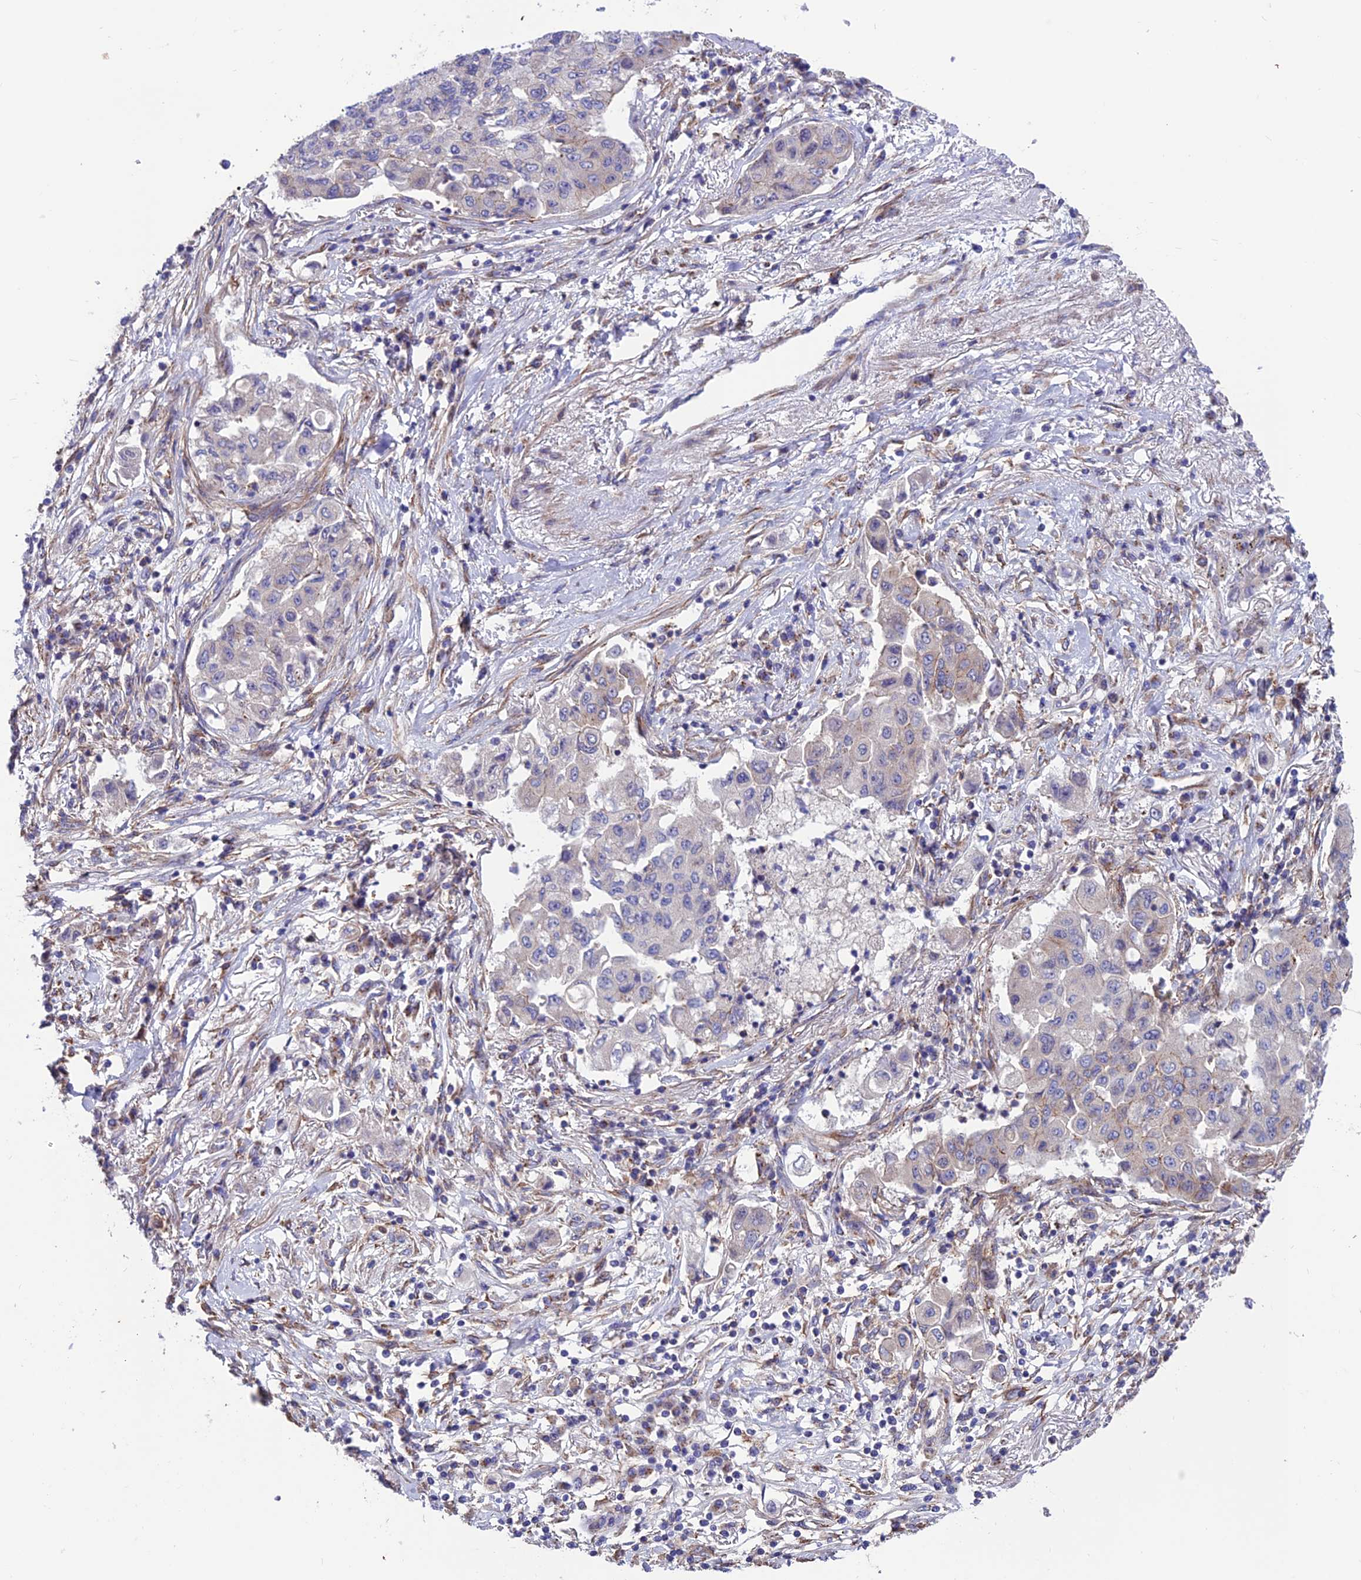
{"staining": {"intensity": "negative", "quantity": "none", "location": "none"}, "tissue": "lung cancer", "cell_type": "Tumor cells", "image_type": "cancer", "snomed": [{"axis": "morphology", "description": "Squamous cell carcinoma, NOS"}, {"axis": "topography", "description": "Lung"}], "caption": "This is an immunohistochemistry micrograph of lung cancer. There is no expression in tumor cells.", "gene": "VPS16", "patient": {"sex": "male", "age": 74}}